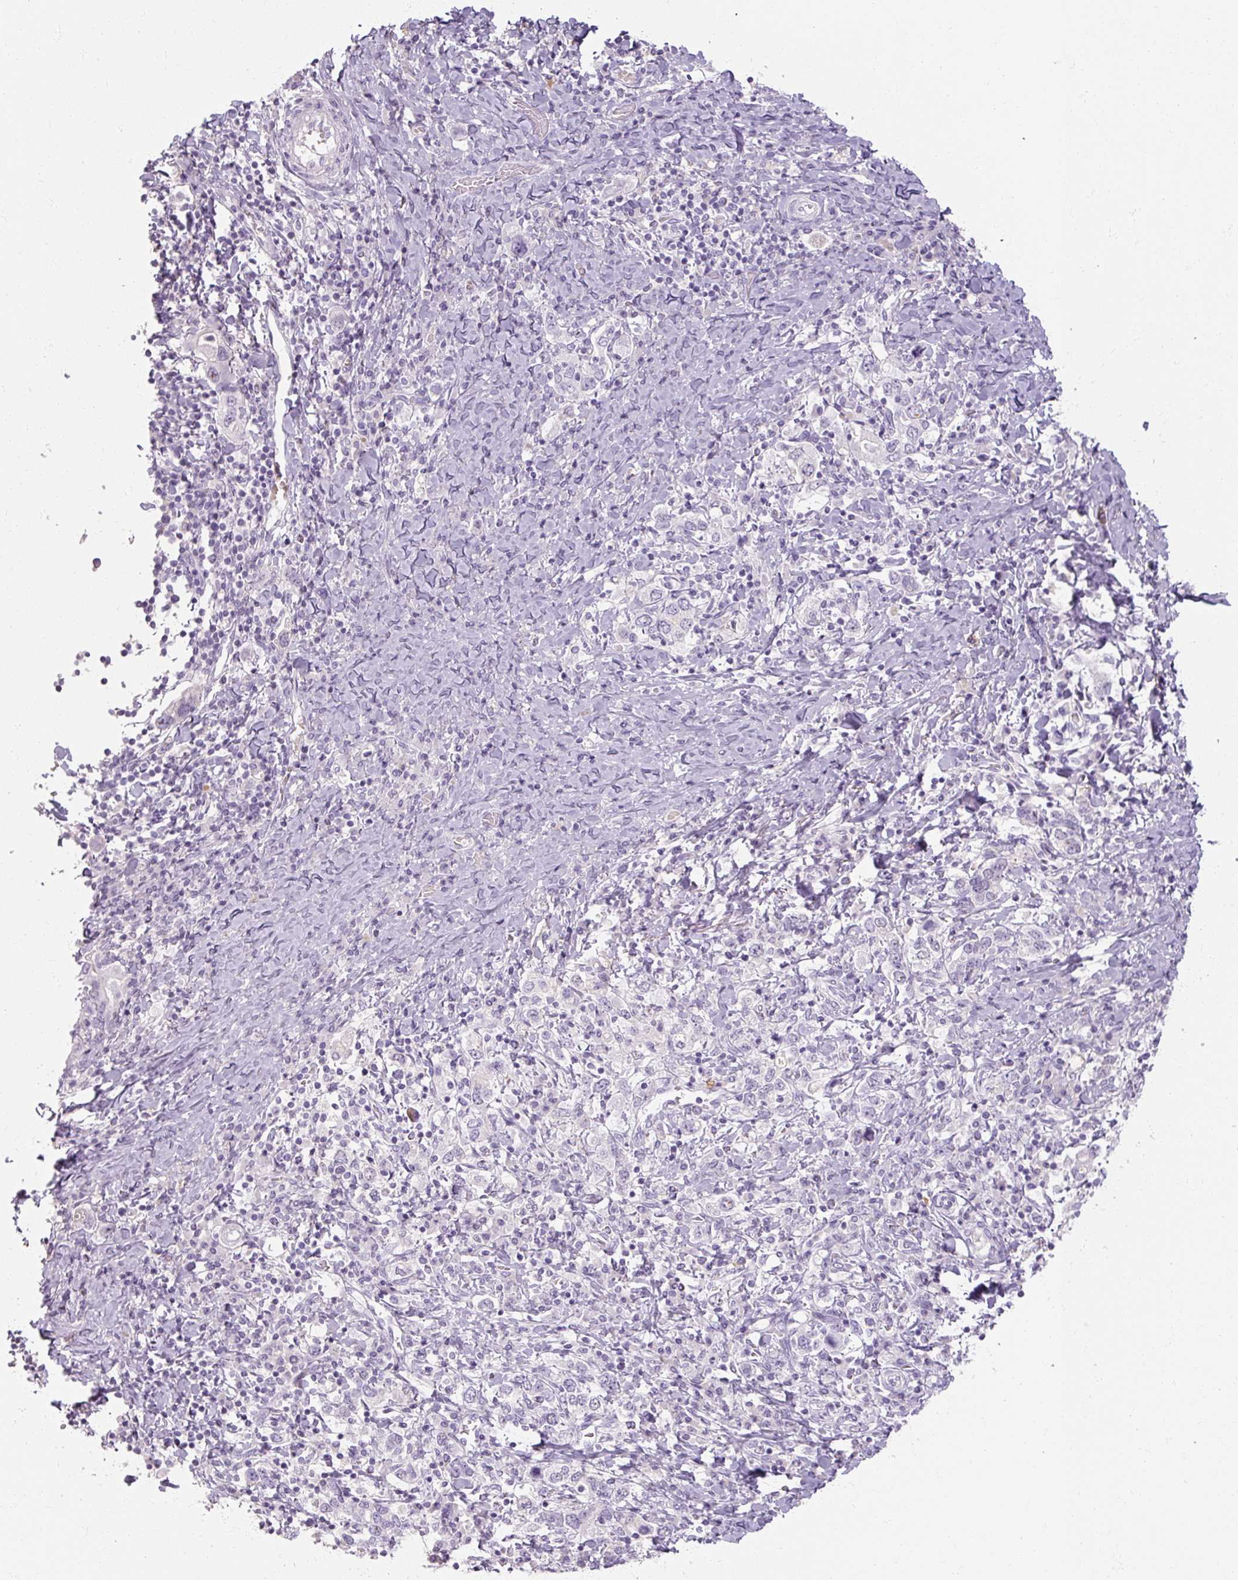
{"staining": {"intensity": "negative", "quantity": "none", "location": "none"}, "tissue": "stomach cancer", "cell_type": "Tumor cells", "image_type": "cancer", "snomed": [{"axis": "morphology", "description": "Adenocarcinoma, NOS"}, {"axis": "topography", "description": "Stomach, upper"}, {"axis": "topography", "description": "Stomach"}], "caption": "IHC image of neoplastic tissue: stomach cancer stained with DAB (3,3'-diaminobenzidine) shows no significant protein staining in tumor cells.", "gene": "NFE2L3", "patient": {"sex": "male", "age": 62}}